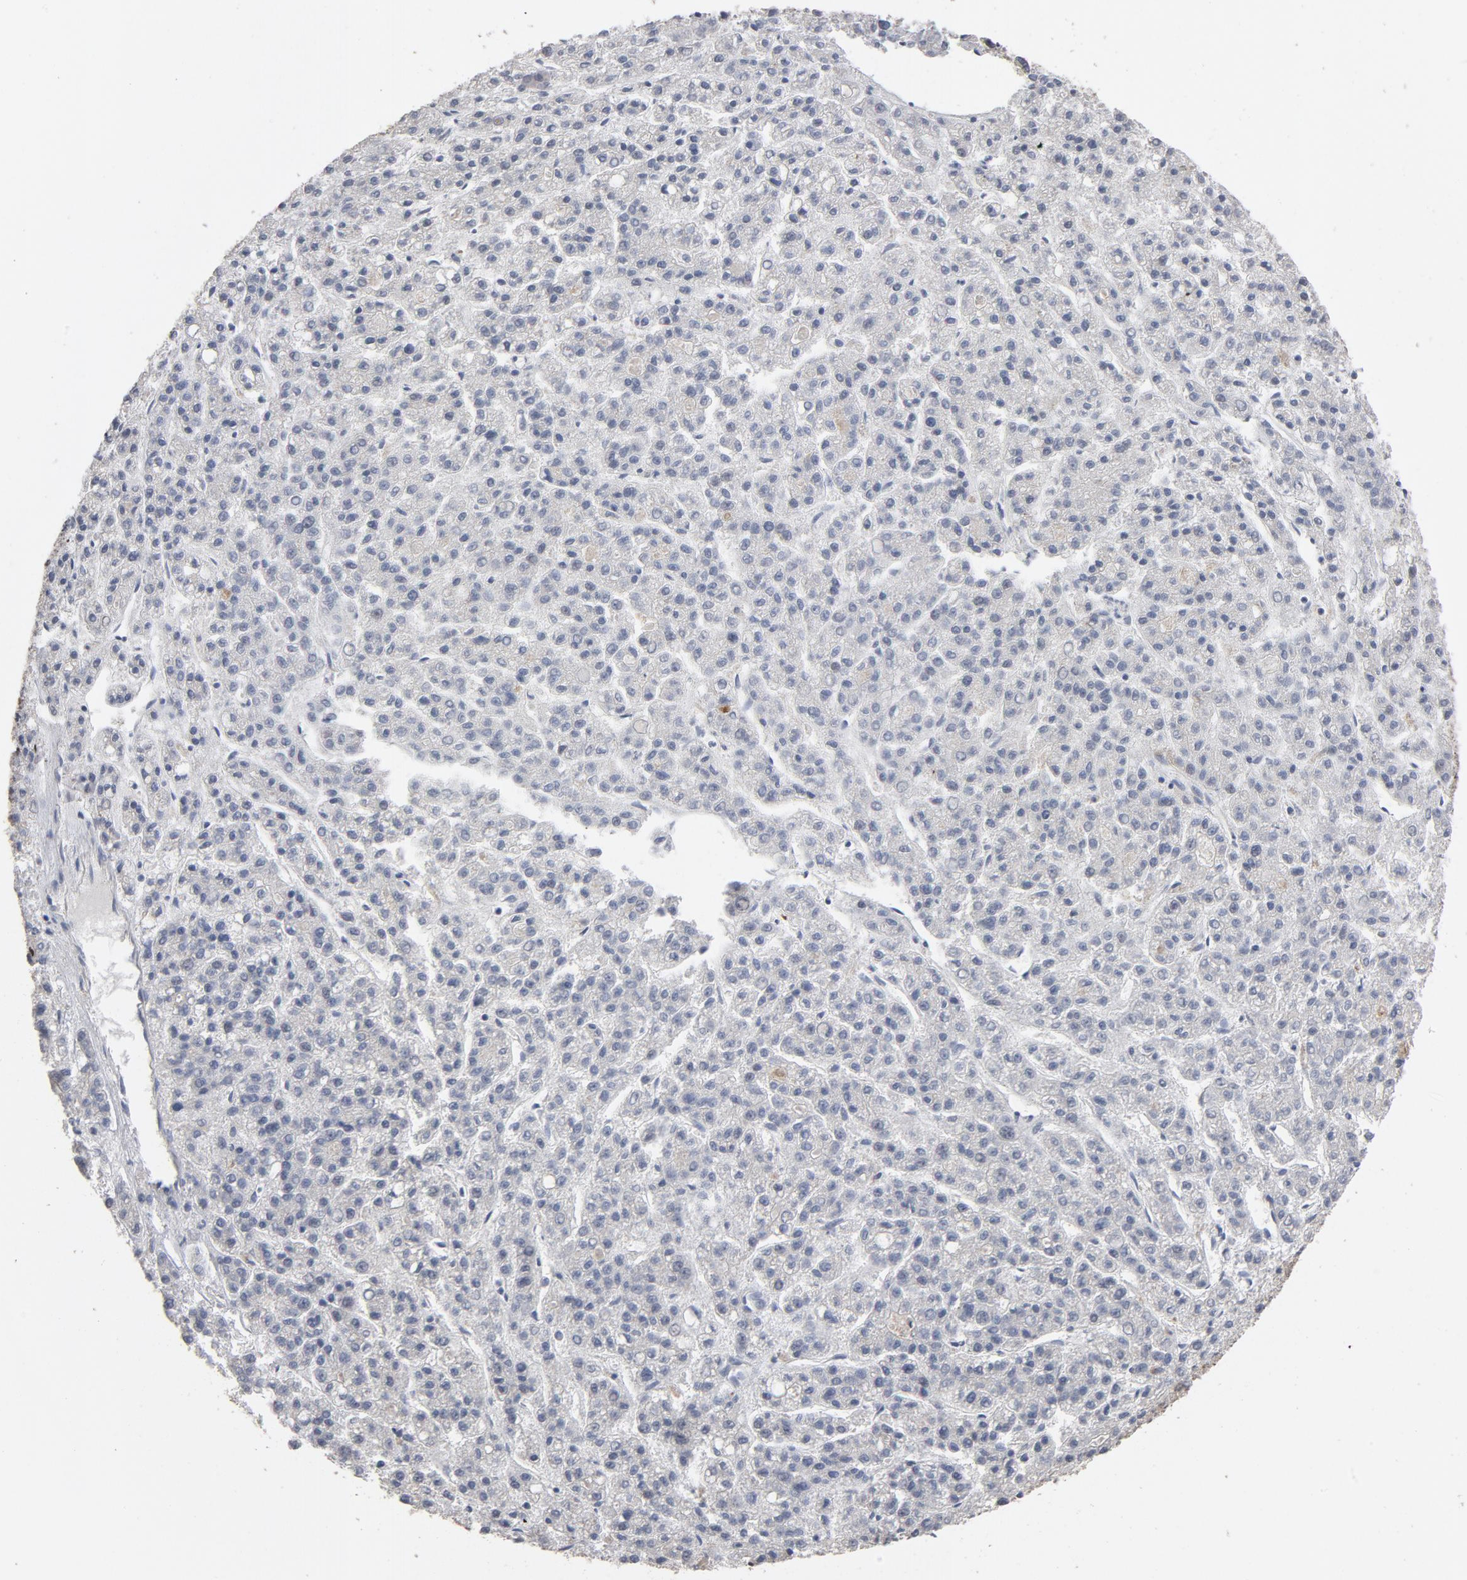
{"staining": {"intensity": "negative", "quantity": "none", "location": "none"}, "tissue": "liver cancer", "cell_type": "Tumor cells", "image_type": "cancer", "snomed": [{"axis": "morphology", "description": "Carcinoma, Hepatocellular, NOS"}, {"axis": "topography", "description": "Liver"}], "caption": "Tumor cells are negative for brown protein staining in liver cancer (hepatocellular carcinoma).", "gene": "TP53RK", "patient": {"sex": "male", "age": 70}}